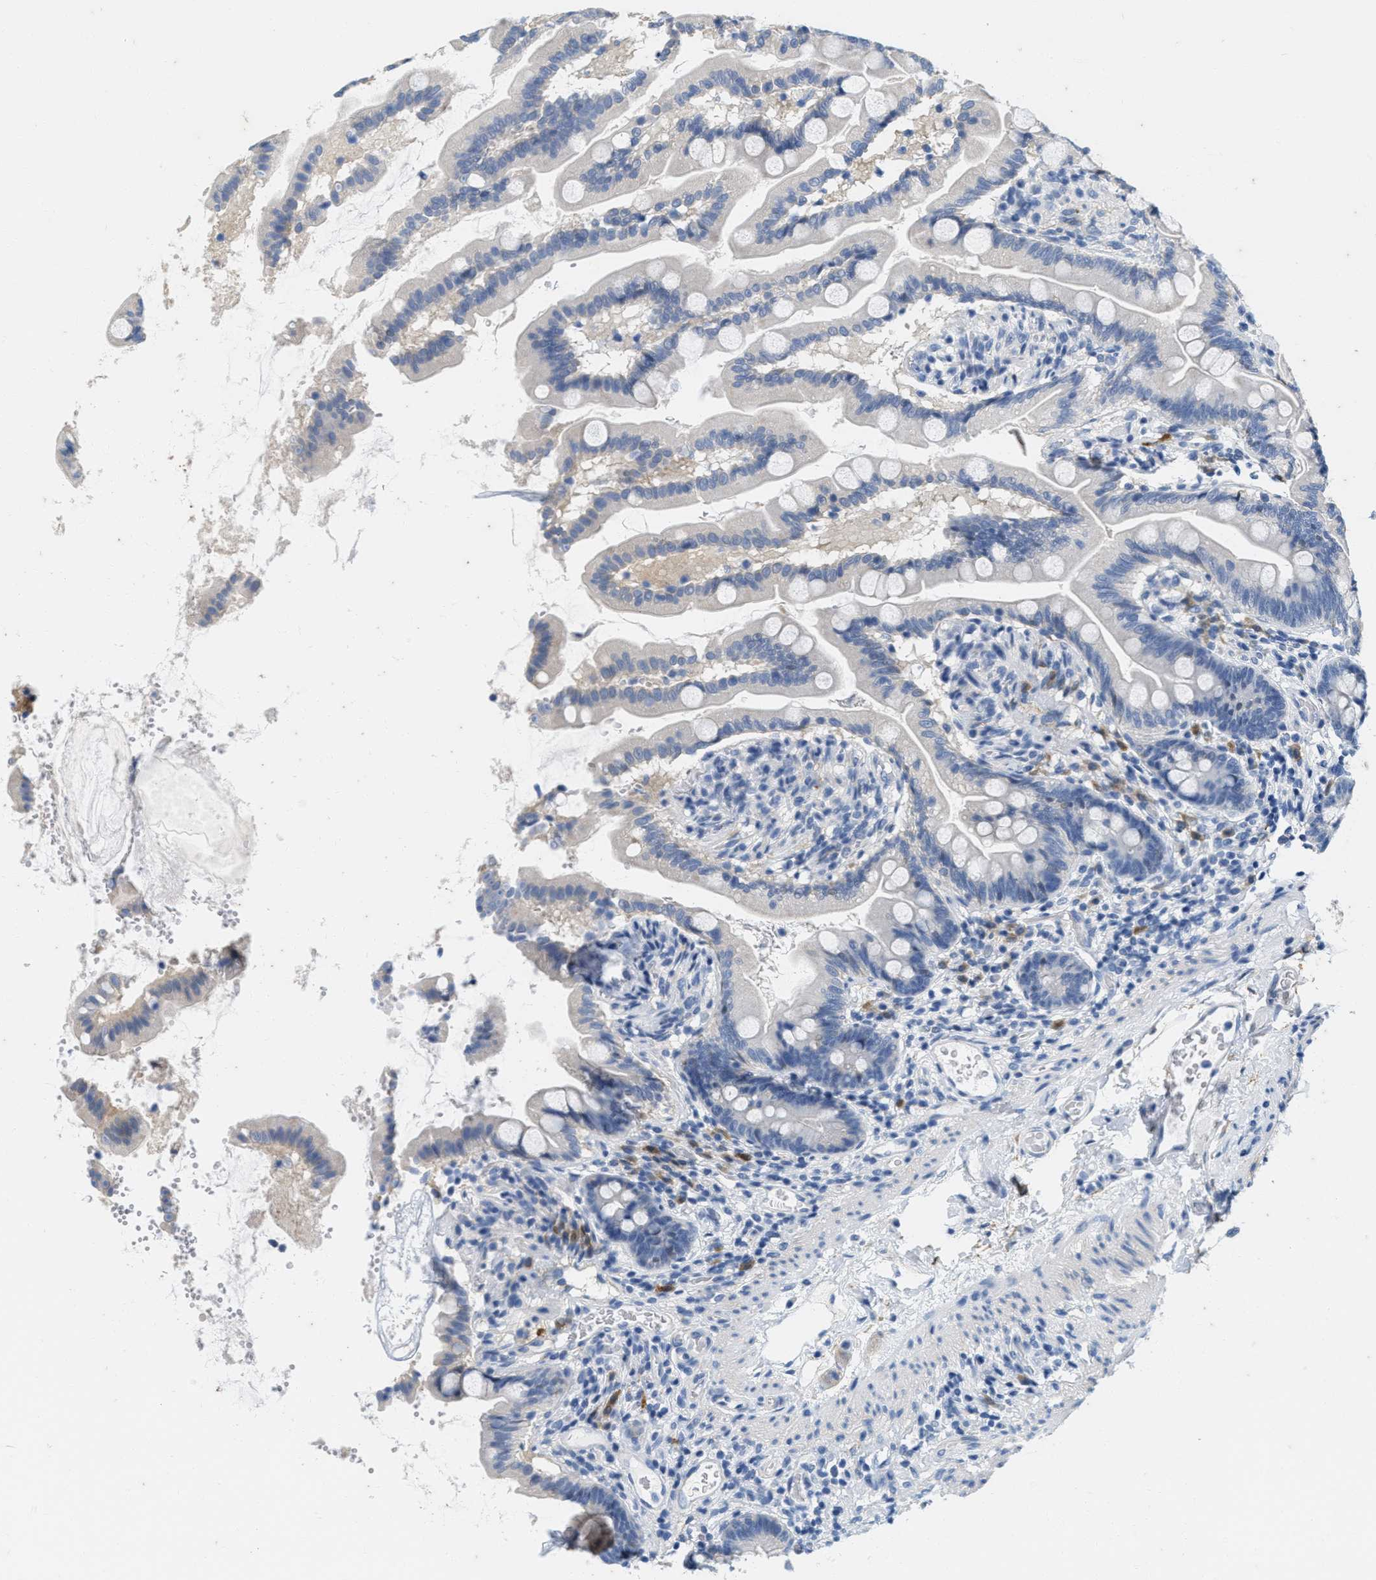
{"staining": {"intensity": "negative", "quantity": "none", "location": "none"}, "tissue": "small intestine", "cell_type": "Glandular cells", "image_type": "normal", "snomed": [{"axis": "morphology", "description": "Normal tissue, NOS"}, {"axis": "topography", "description": "Small intestine"}], "caption": "Immunohistochemistry image of normal human small intestine stained for a protein (brown), which exhibits no staining in glandular cells. Brightfield microscopy of immunohistochemistry stained with DAB (3,3'-diaminobenzidine) (brown) and hematoxylin (blue), captured at high magnification.", "gene": "ABCB11", "patient": {"sex": "female", "age": 56}}